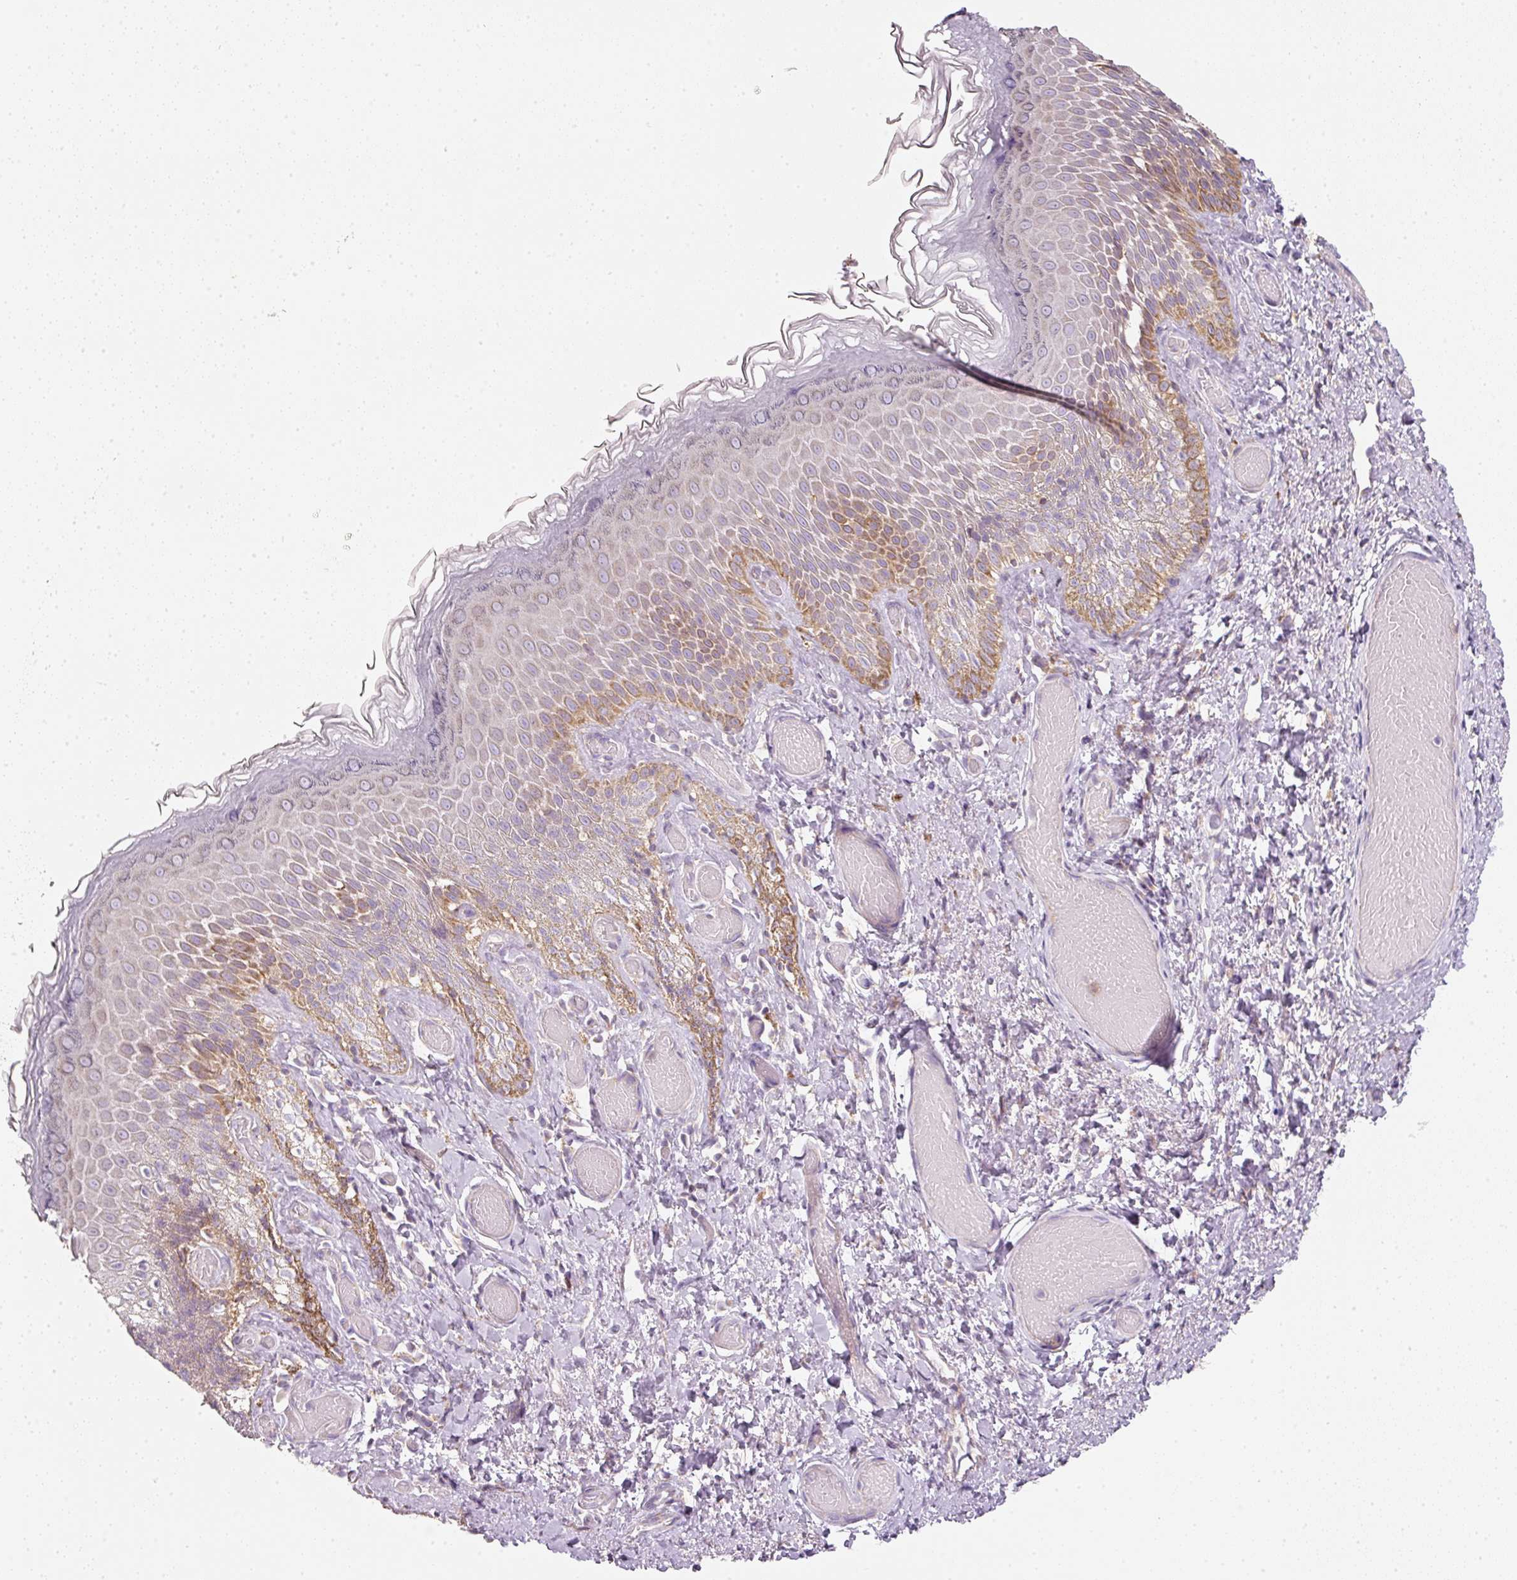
{"staining": {"intensity": "moderate", "quantity": "25%-75%", "location": "cytoplasmic/membranous"}, "tissue": "skin", "cell_type": "Epidermal cells", "image_type": "normal", "snomed": [{"axis": "morphology", "description": "Normal tissue, NOS"}, {"axis": "topography", "description": "Anal"}], "caption": "Moderate cytoplasmic/membranous positivity for a protein is identified in about 25%-75% of epidermal cells of unremarkable skin using immunohistochemistry (IHC).", "gene": "MORN4", "patient": {"sex": "female", "age": 40}}